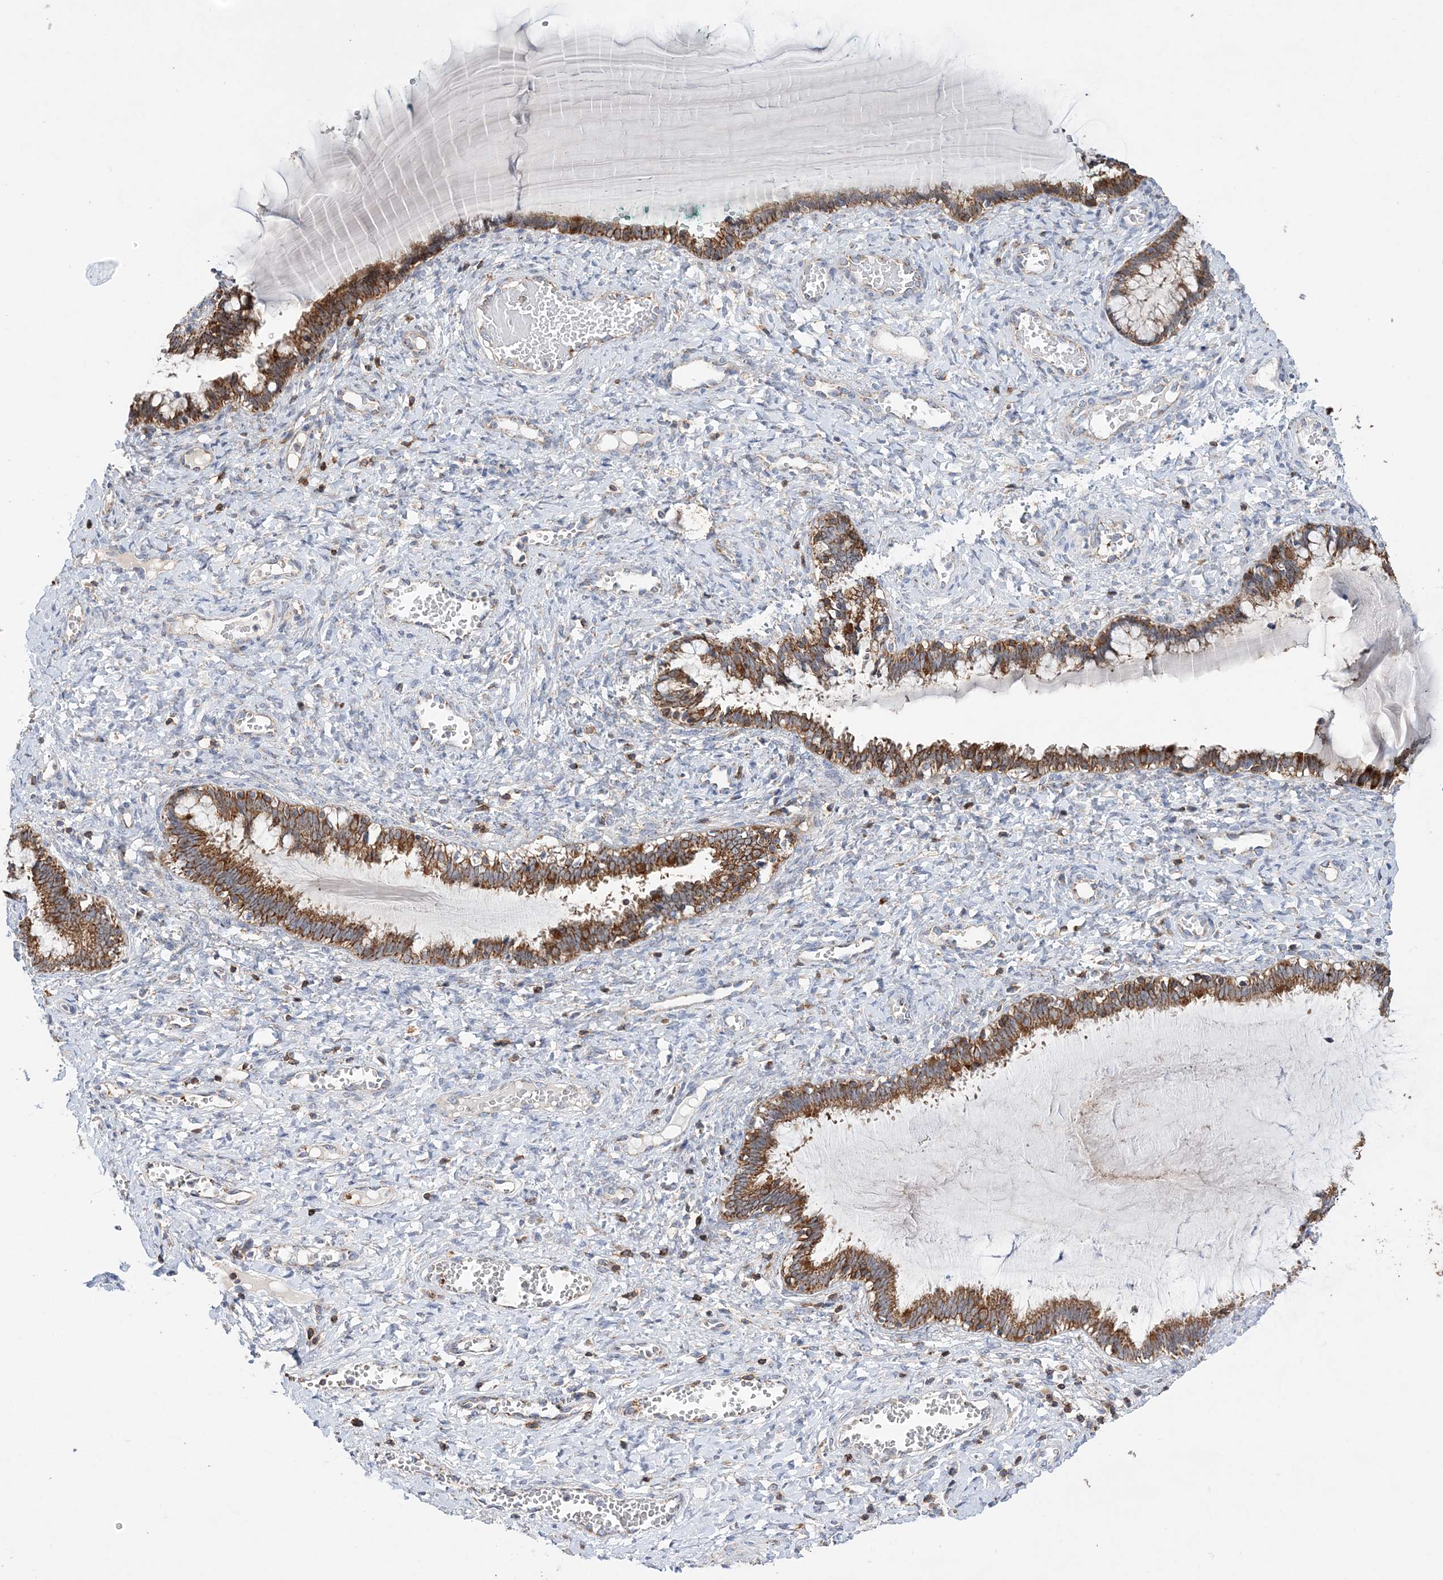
{"staining": {"intensity": "moderate", "quantity": ">75%", "location": "cytoplasmic/membranous"}, "tissue": "cervix", "cell_type": "Glandular cells", "image_type": "normal", "snomed": [{"axis": "morphology", "description": "Normal tissue, NOS"}, {"axis": "morphology", "description": "Adenocarcinoma, NOS"}, {"axis": "topography", "description": "Cervix"}], "caption": "Protein expression analysis of benign cervix exhibits moderate cytoplasmic/membranous staining in approximately >75% of glandular cells.", "gene": "TTC32", "patient": {"sex": "female", "age": 29}}